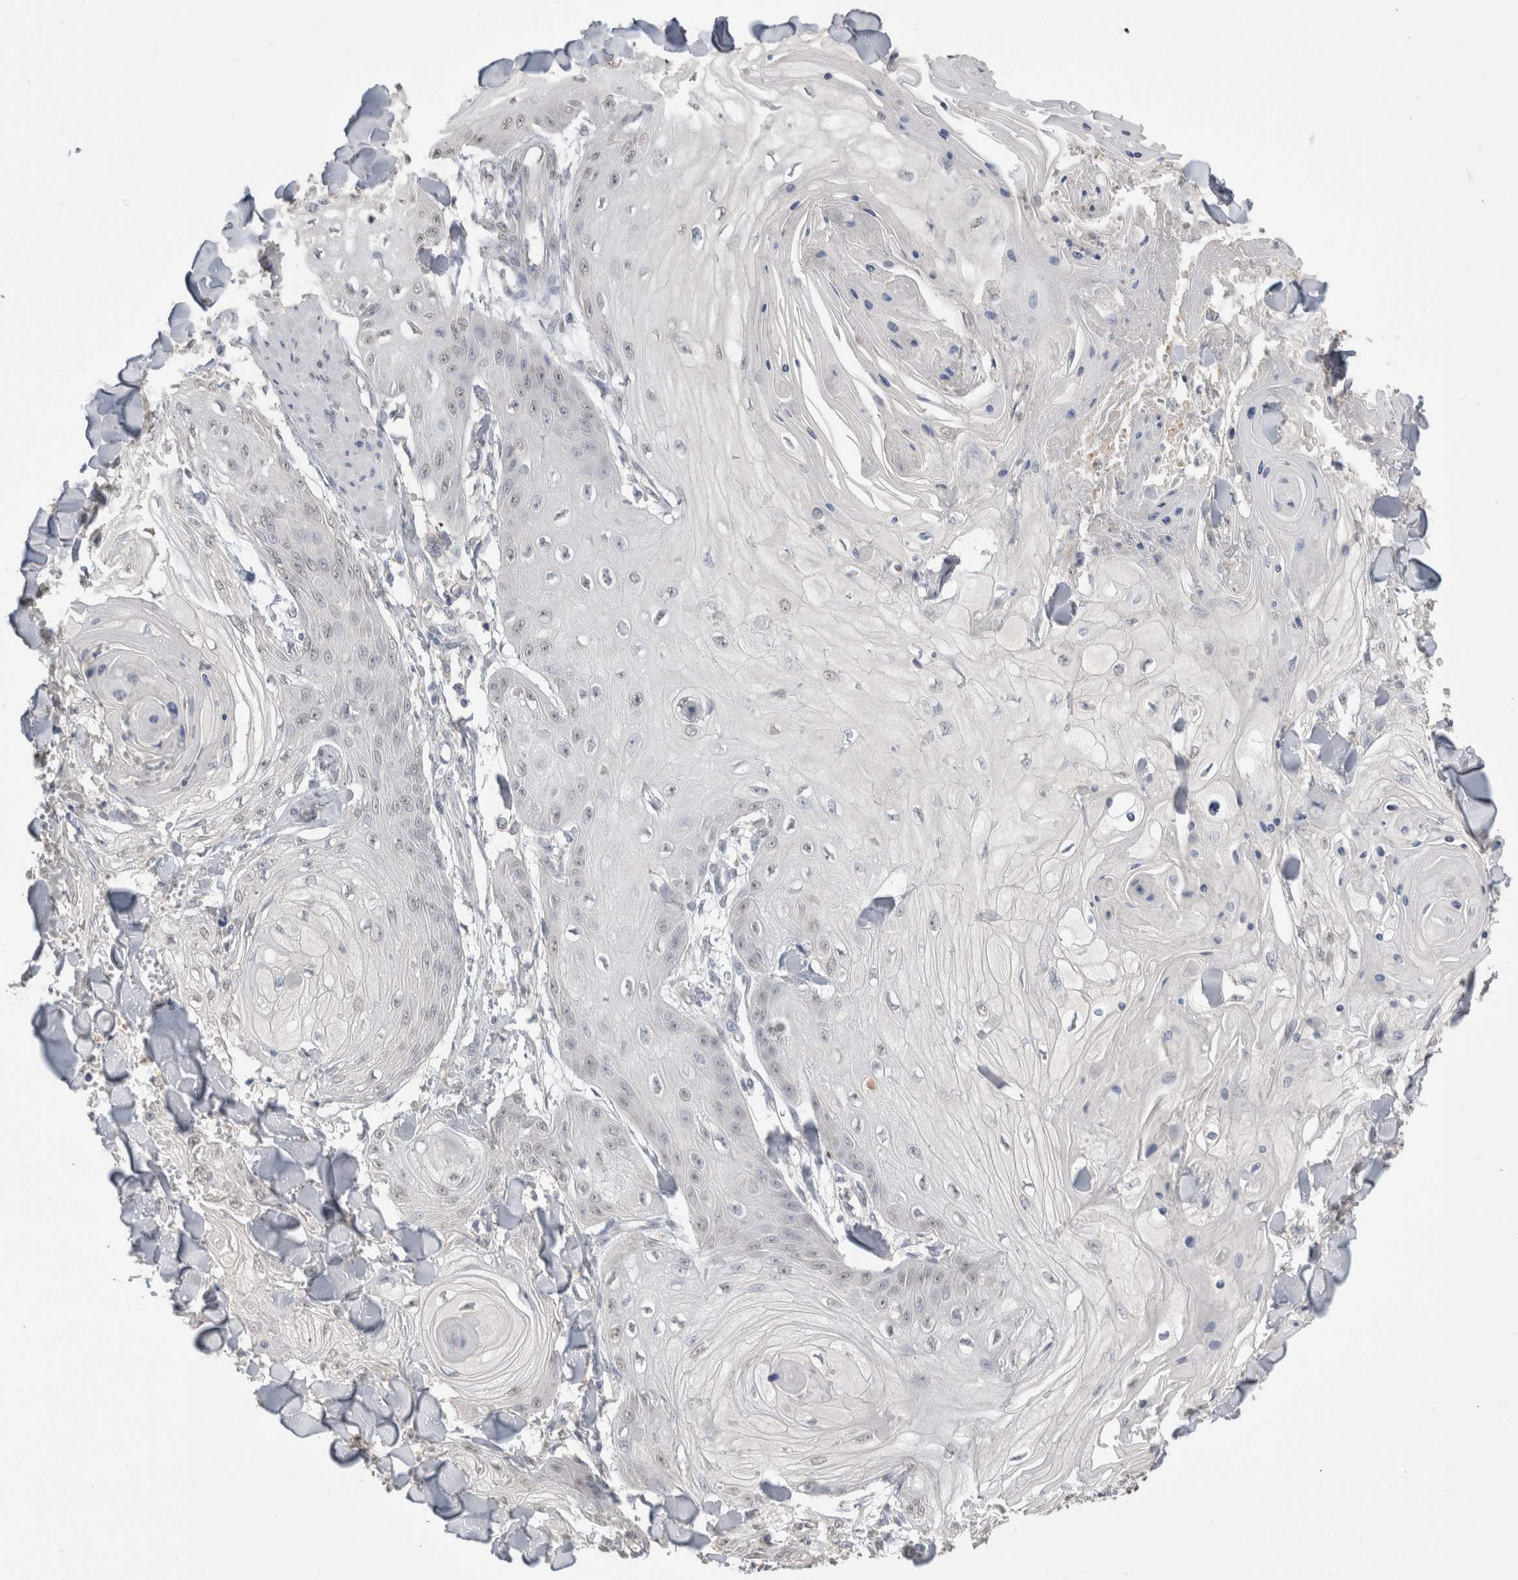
{"staining": {"intensity": "negative", "quantity": "none", "location": "none"}, "tissue": "skin cancer", "cell_type": "Tumor cells", "image_type": "cancer", "snomed": [{"axis": "morphology", "description": "Squamous cell carcinoma, NOS"}, {"axis": "topography", "description": "Skin"}], "caption": "Squamous cell carcinoma (skin) was stained to show a protein in brown. There is no significant positivity in tumor cells. Brightfield microscopy of immunohistochemistry stained with DAB (3,3'-diaminobenzidine) (brown) and hematoxylin (blue), captured at high magnification.", "gene": "NAALADL2", "patient": {"sex": "male", "age": 74}}